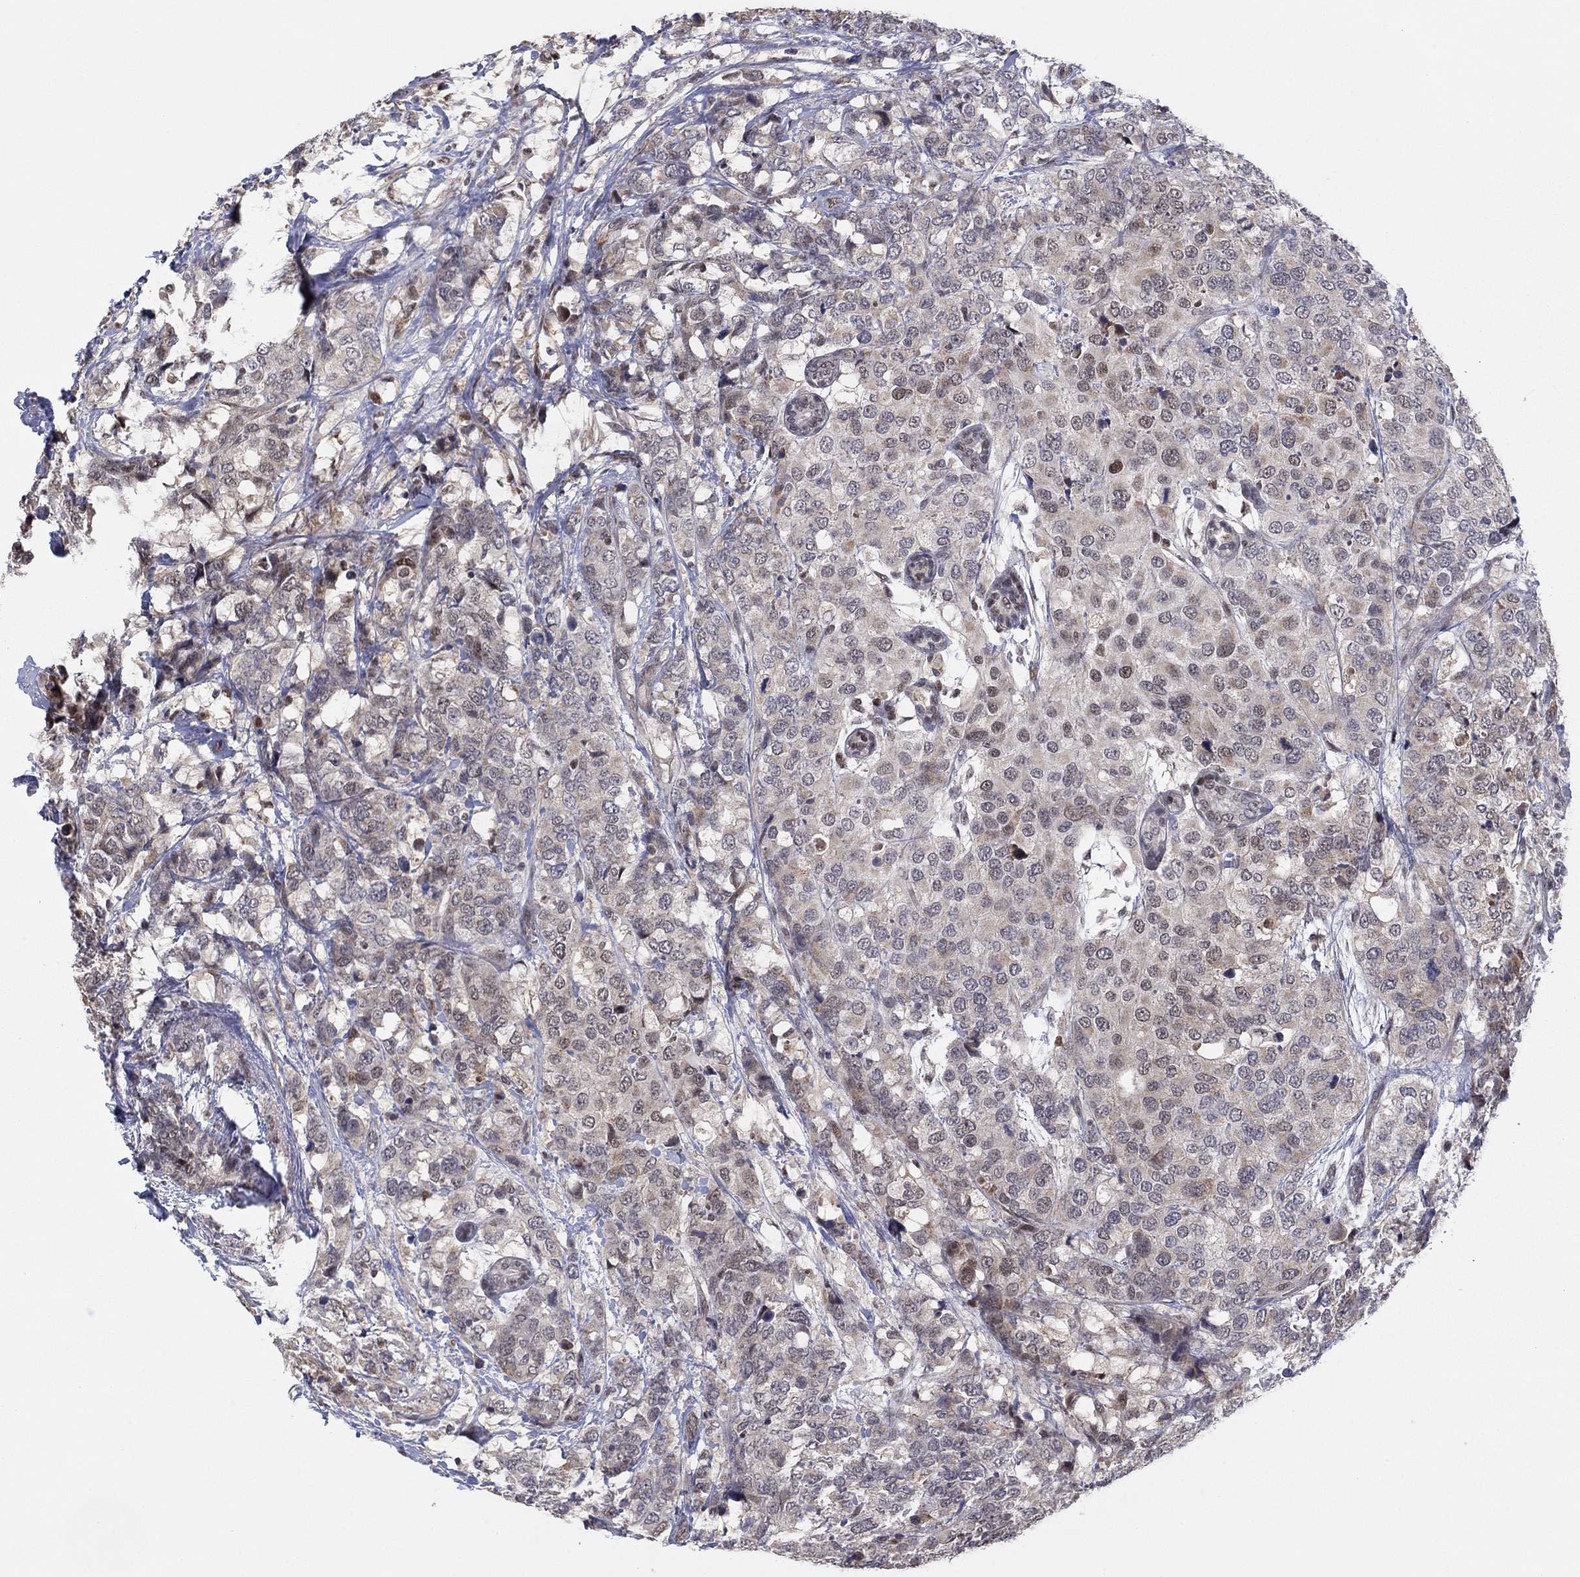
{"staining": {"intensity": "negative", "quantity": "none", "location": "none"}, "tissue": "breast cancer", "cell_type": "Tumor cells", "image_type": "cancer", "snomed": [{"axis": "morphology", "description": "Lobular carcinoma"}, {"axis": "topography", "description": "Breast"}], "caption": "A high-resolution image shows immunohistochemistry staining of breast lobular carcinoma, which displays no significant staining in tumor cells. (DAB immunohistochemistry visualized using brightfield microscopy, high magnification).", "gene": "ZNF395", "patient": {"sex": "female", "age": 59}}